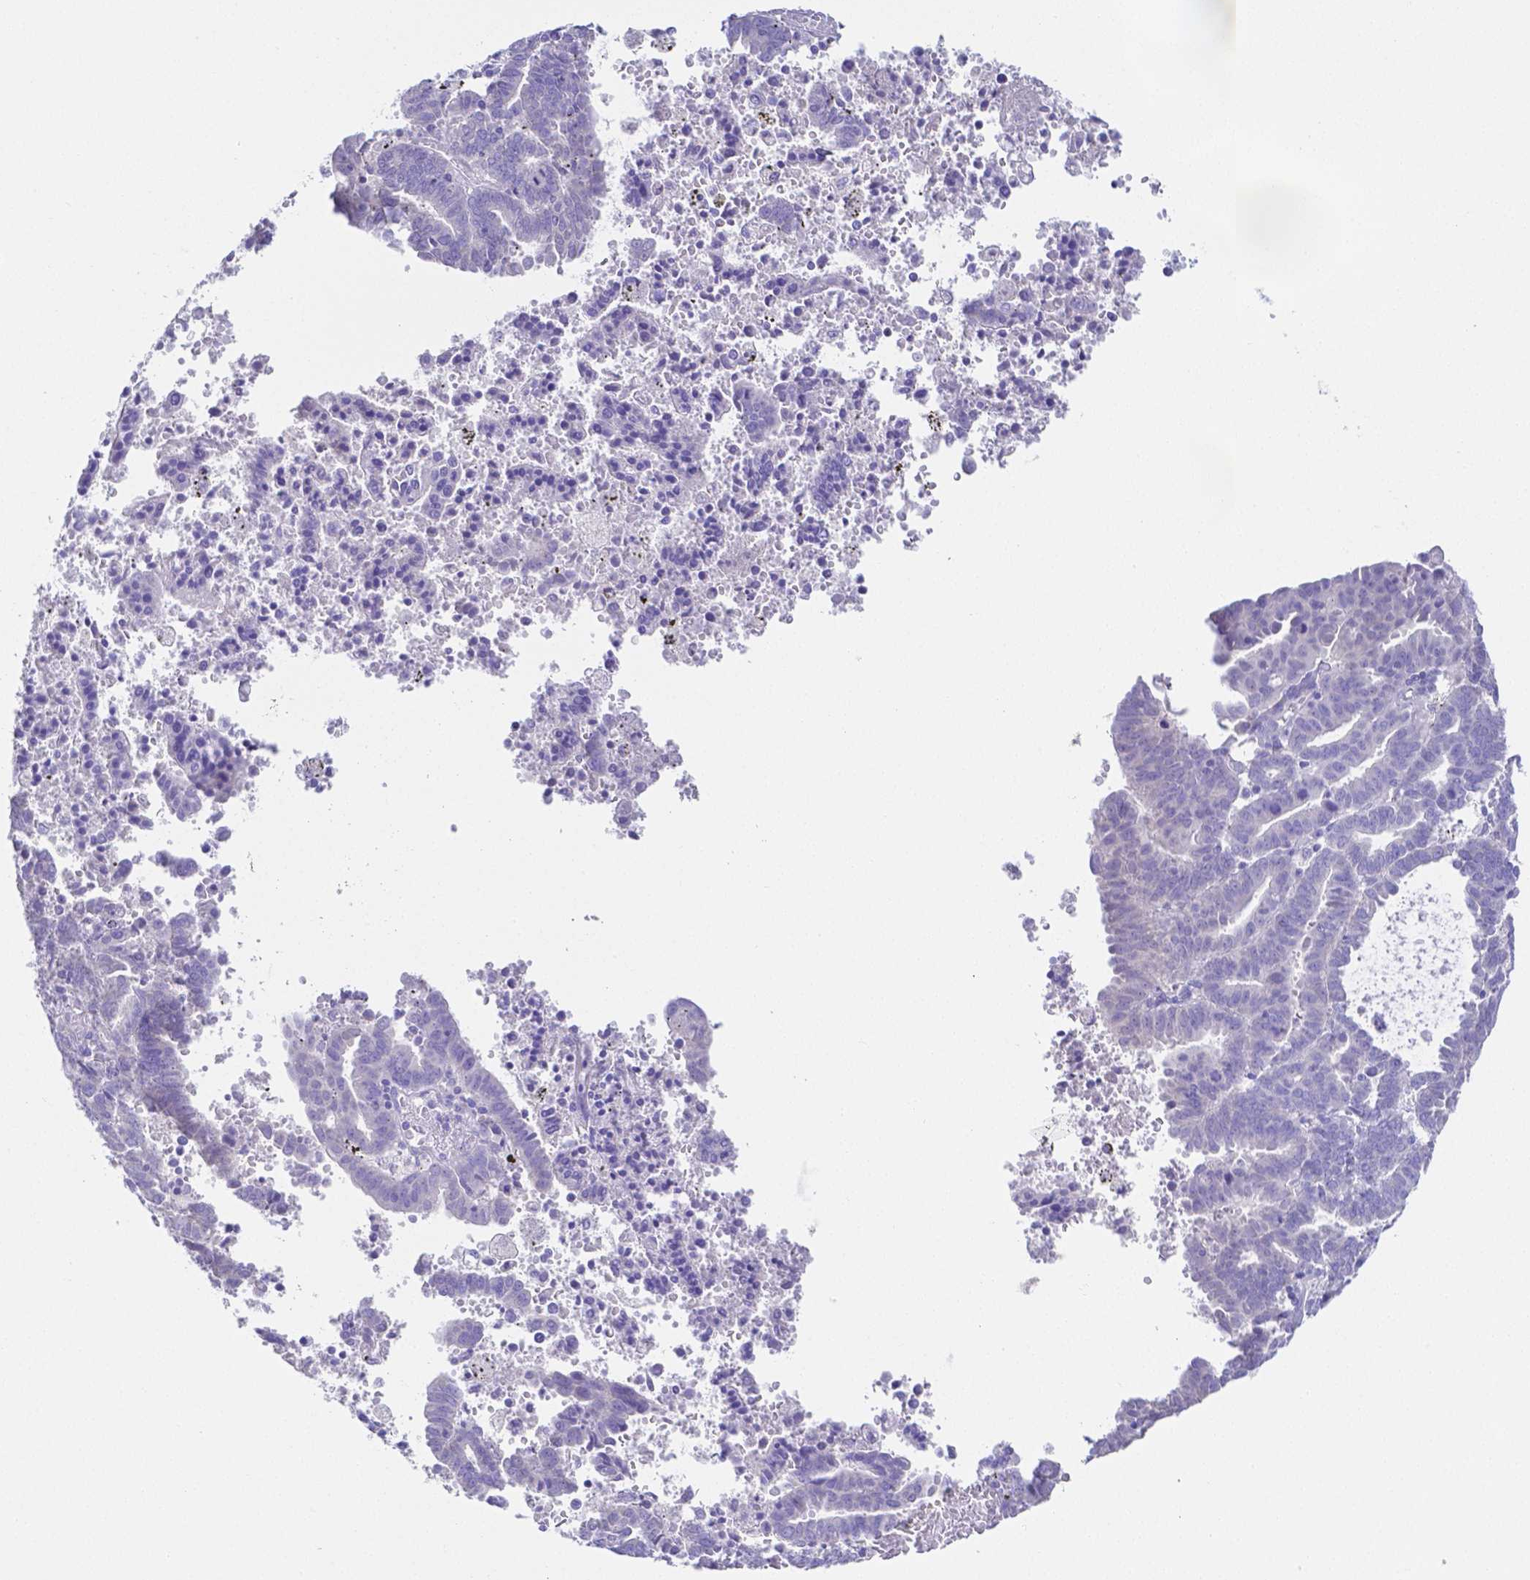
{"staining": {"intensity": "negative", "quantity": "none", "location": "none"}, "tissue": "endometrial cancer", "cell_type": "Tumor cells", "image_type": "cancer", "snomed": [{"axis": "morphology", "description": "Adenocarcinoma, NOS"}, {"axis": "topography", "description": "Uterus"}], "caption": "DAB (3,3'-diaminobenzidine) immunohistochemical staining of human endometrial cancer shows no significant staining in tumor cells.", "gene": "ZG16B", "patient": {"sex": "female", "age": 83}}